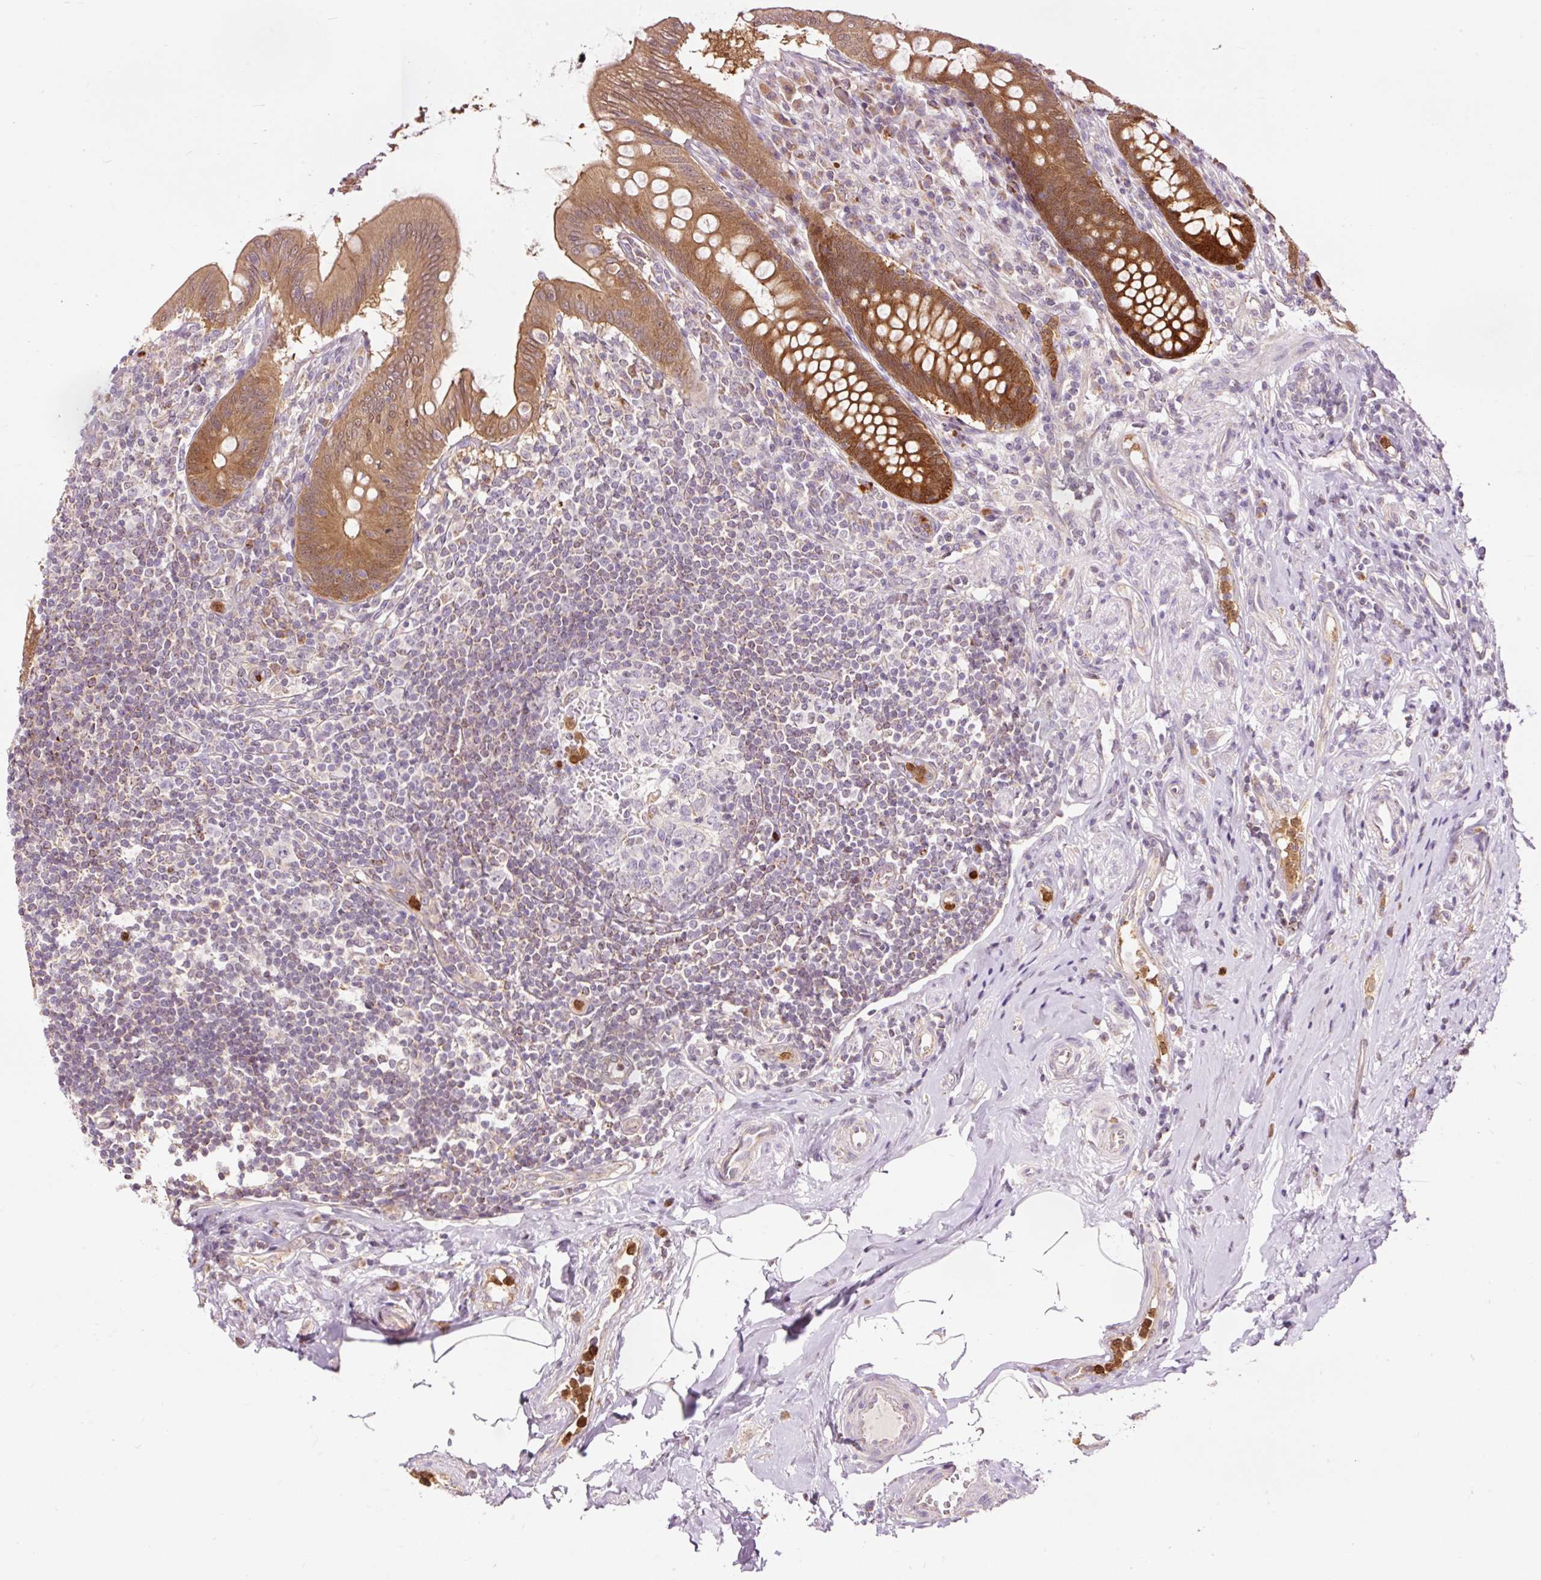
{"staining": {"intensity": "strong", "quantity": ">75%", "location": "cytoplasmic/membranous"}, "tissue": "appendix", "cell_type": "Glandular cells", "image_type": "normal", "snomed": [{"axis": "morphology", "description": "Normal tissue, NOS"}, {"axis": "topography", "description": "Appendix"}], "caption": "The histopathology image displays immunohistochemical staining of benign appendix. There is strong cytoplasmic/membranous expression is identified in about >75% of glandular cells.", "gene": "PRDX5", "patient": {"sex": "female", "age": 51}}